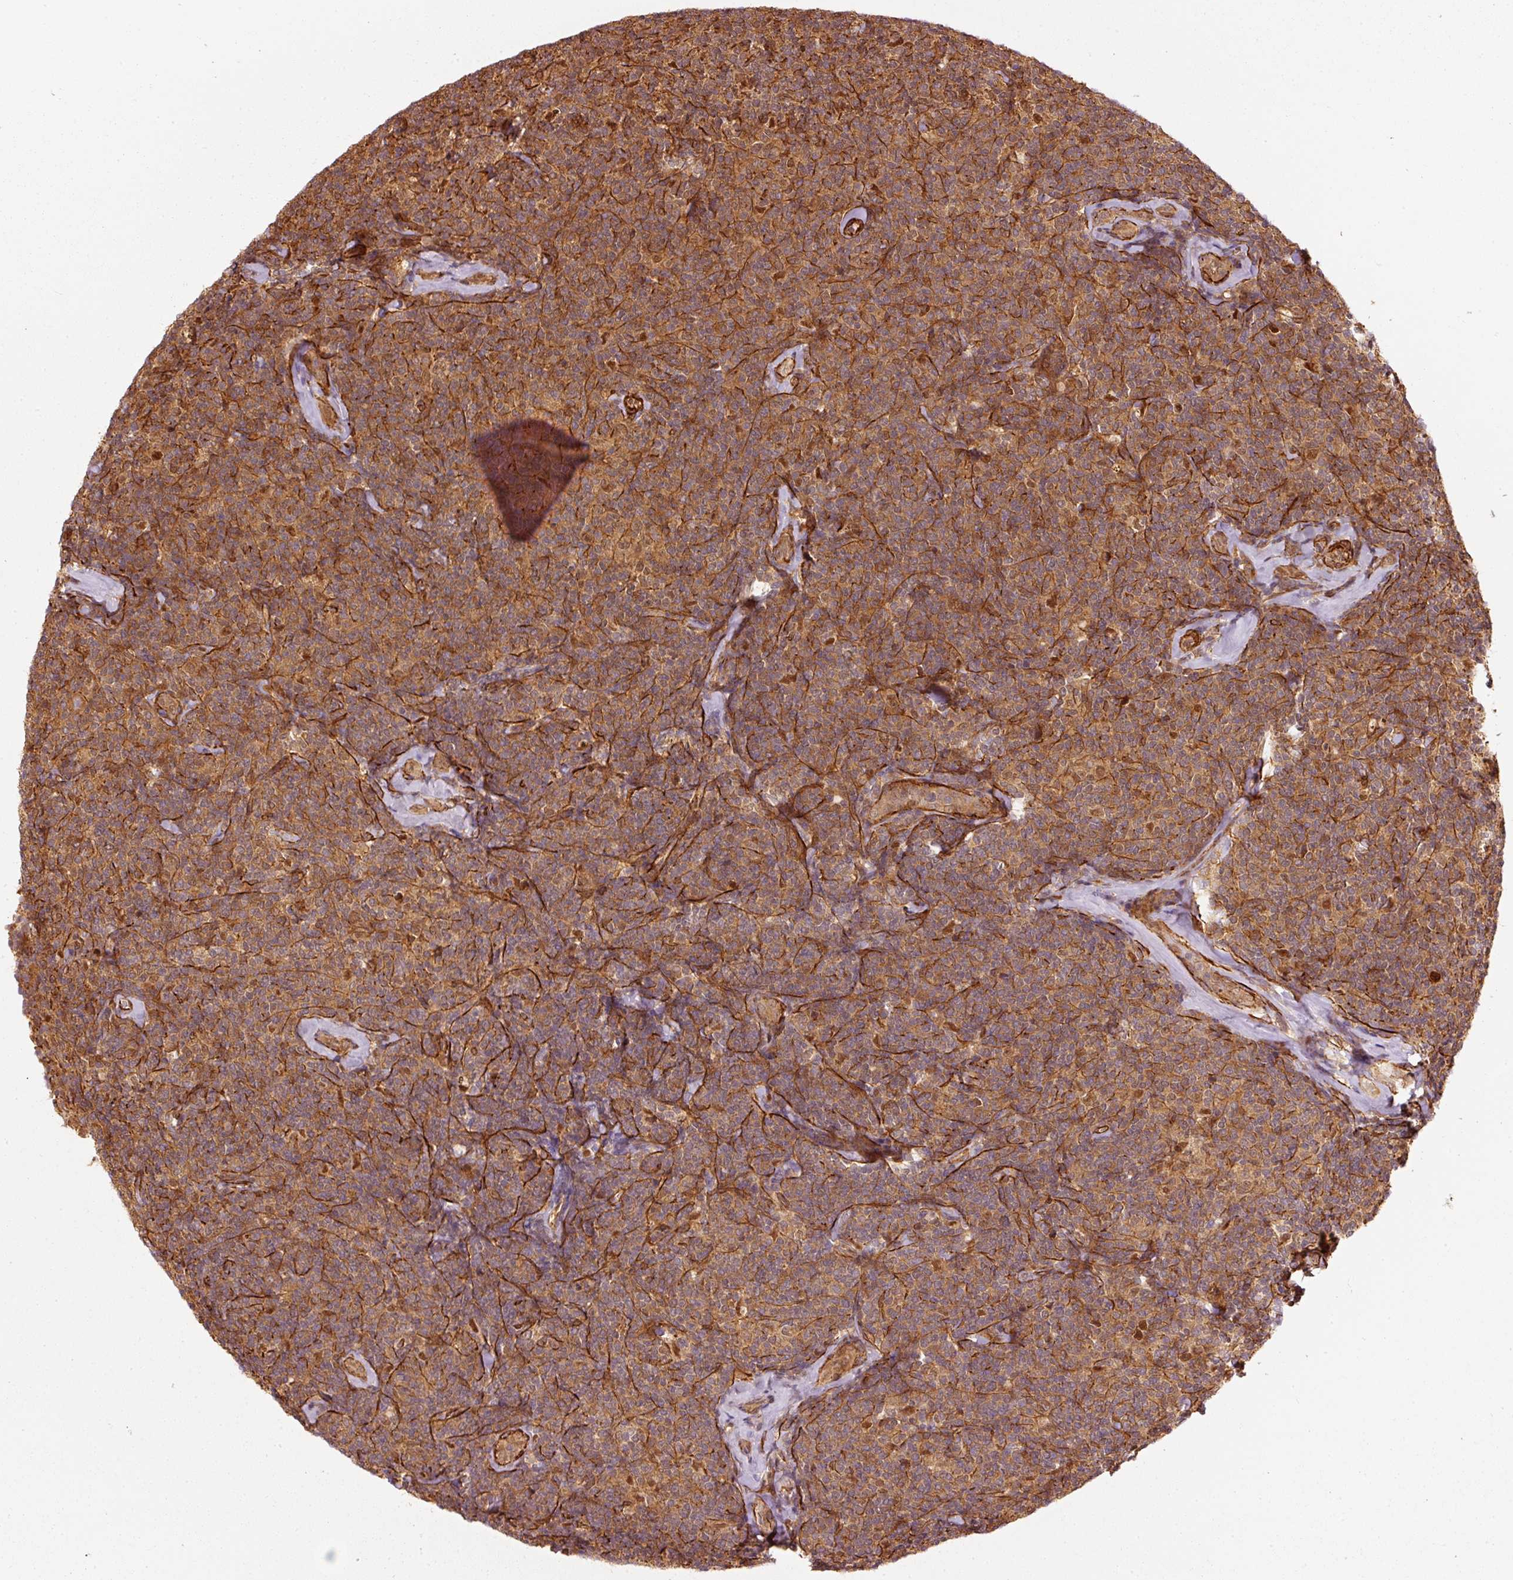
{"staining": {"intensity": "moderate", "quantity": ">75%", "location": "cytoplasmic/membranous"}, "tissue": "lymphoma", "cell_type": "Tumor cells", "image_type": "cancer", "snomed": [{"axis": "morphology", "description": "Malignant lymphoma, non-Hodgkin's type, Low grade"}, {"axis": "topography", "description": "Lymph node"}], "caption": "Immunohistochemistry image of lymphoma stained for a protein (brown), which exhibits medium levels of moderate cytoplasmic/membranous staining in approximately >75% of tumor cells.", "gene": "PSMD1", "patient": {"sex": "female", "age": 56}}